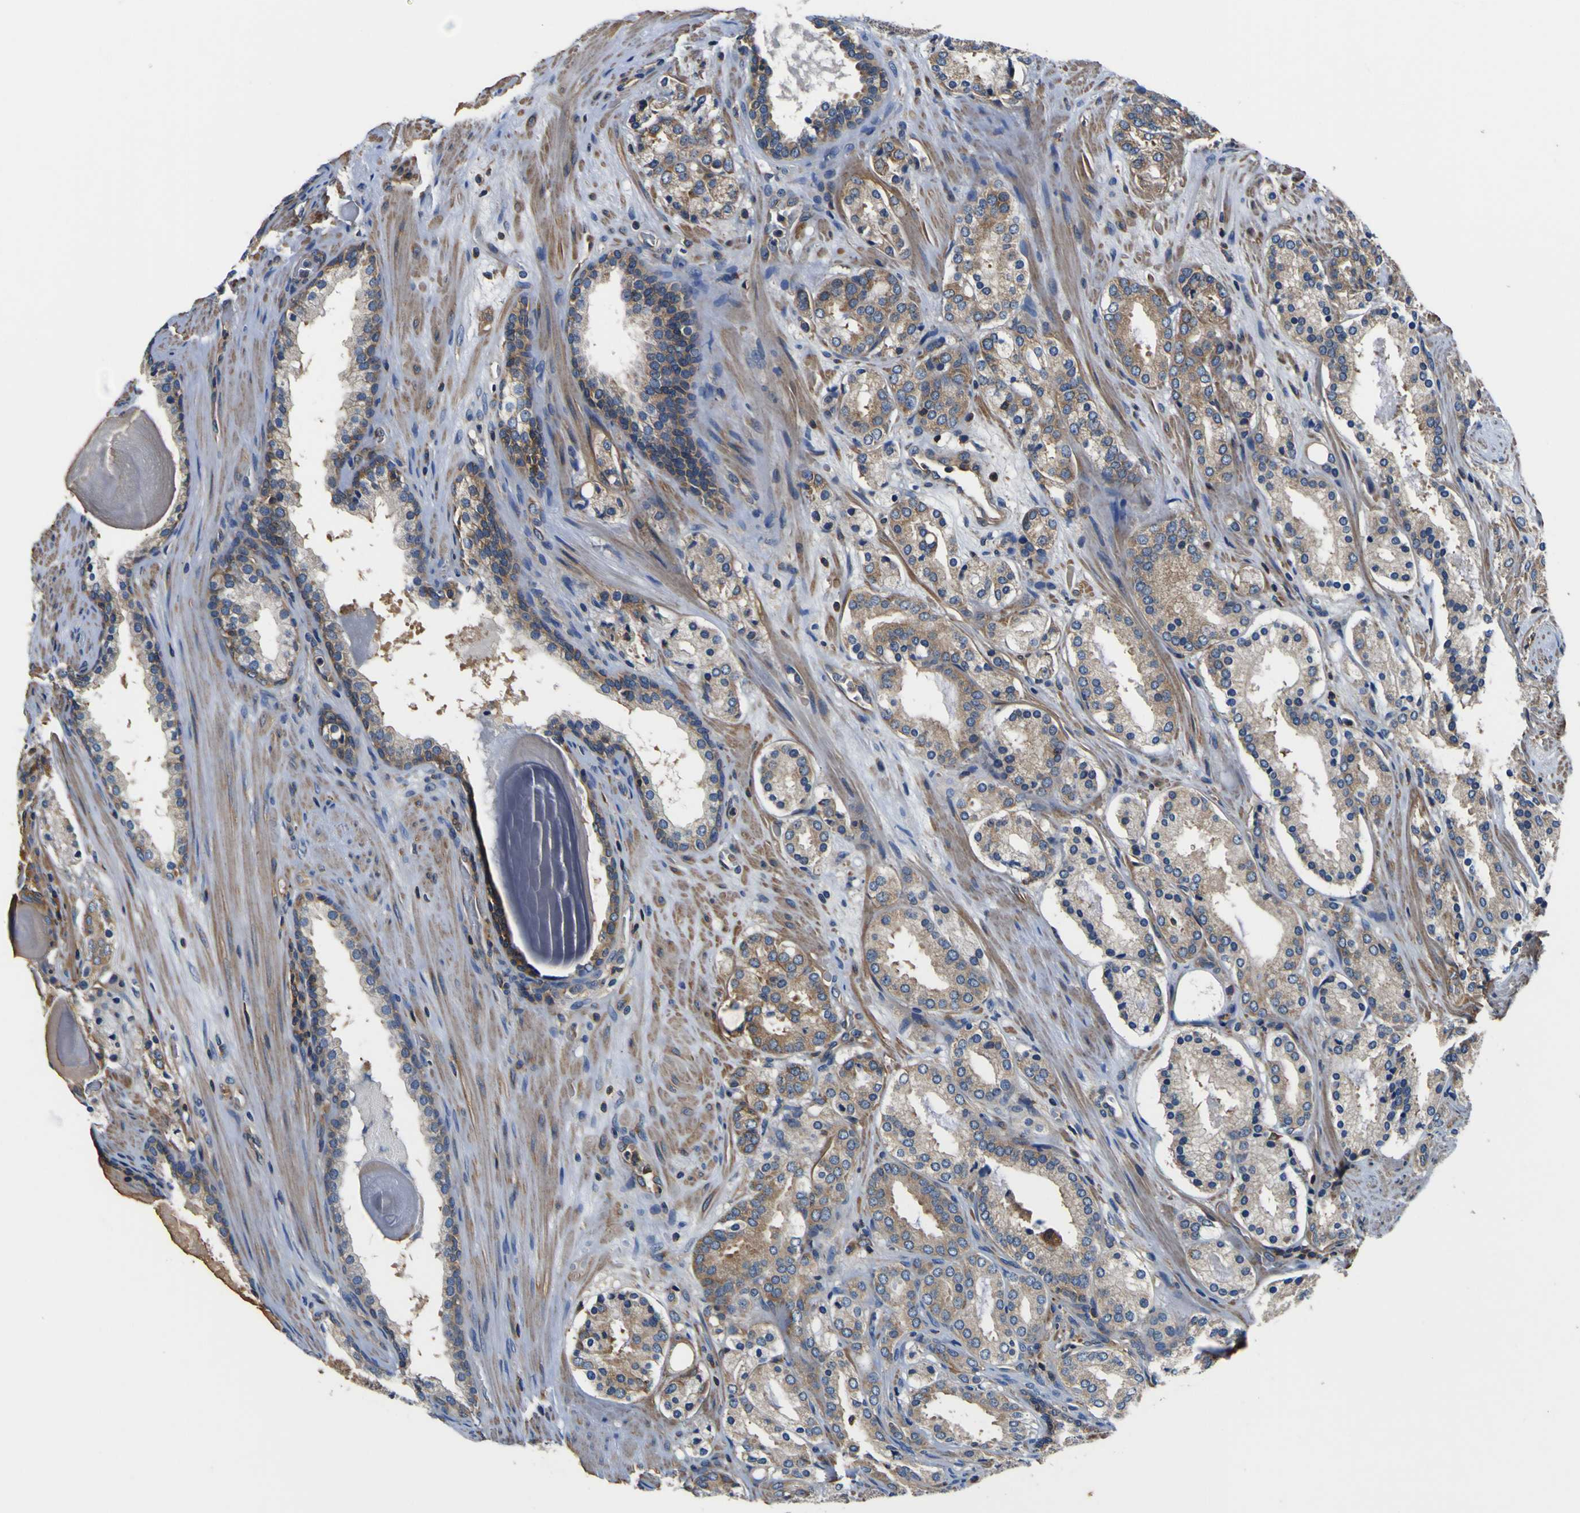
{"staining": {"intensity": "moderate", "quantity": ">75%", "location": "cytoplasmic/membranous"}, "tissue": "prostate cancer", "cell_type": "Tumor cells", "image_type": "cancer", "snomed": [{"axis": "morphology", "description": "Adenocarcinoma, Low grade"}, {"axis": "topography", "description": "Prostate"}], "caption": "An image of prostate cancer (adenocarcinoma (low-grade)) stained for a protein shows moderate cytoplasmic/membranous brown staining in tumor cells. The staining is performed using DAB brown chromogen to label protein expression. The nuclei are counter-stained blue using hematoxylin.", "gene": "CNR2", "patient": {"sex": "male", "age": 69}}